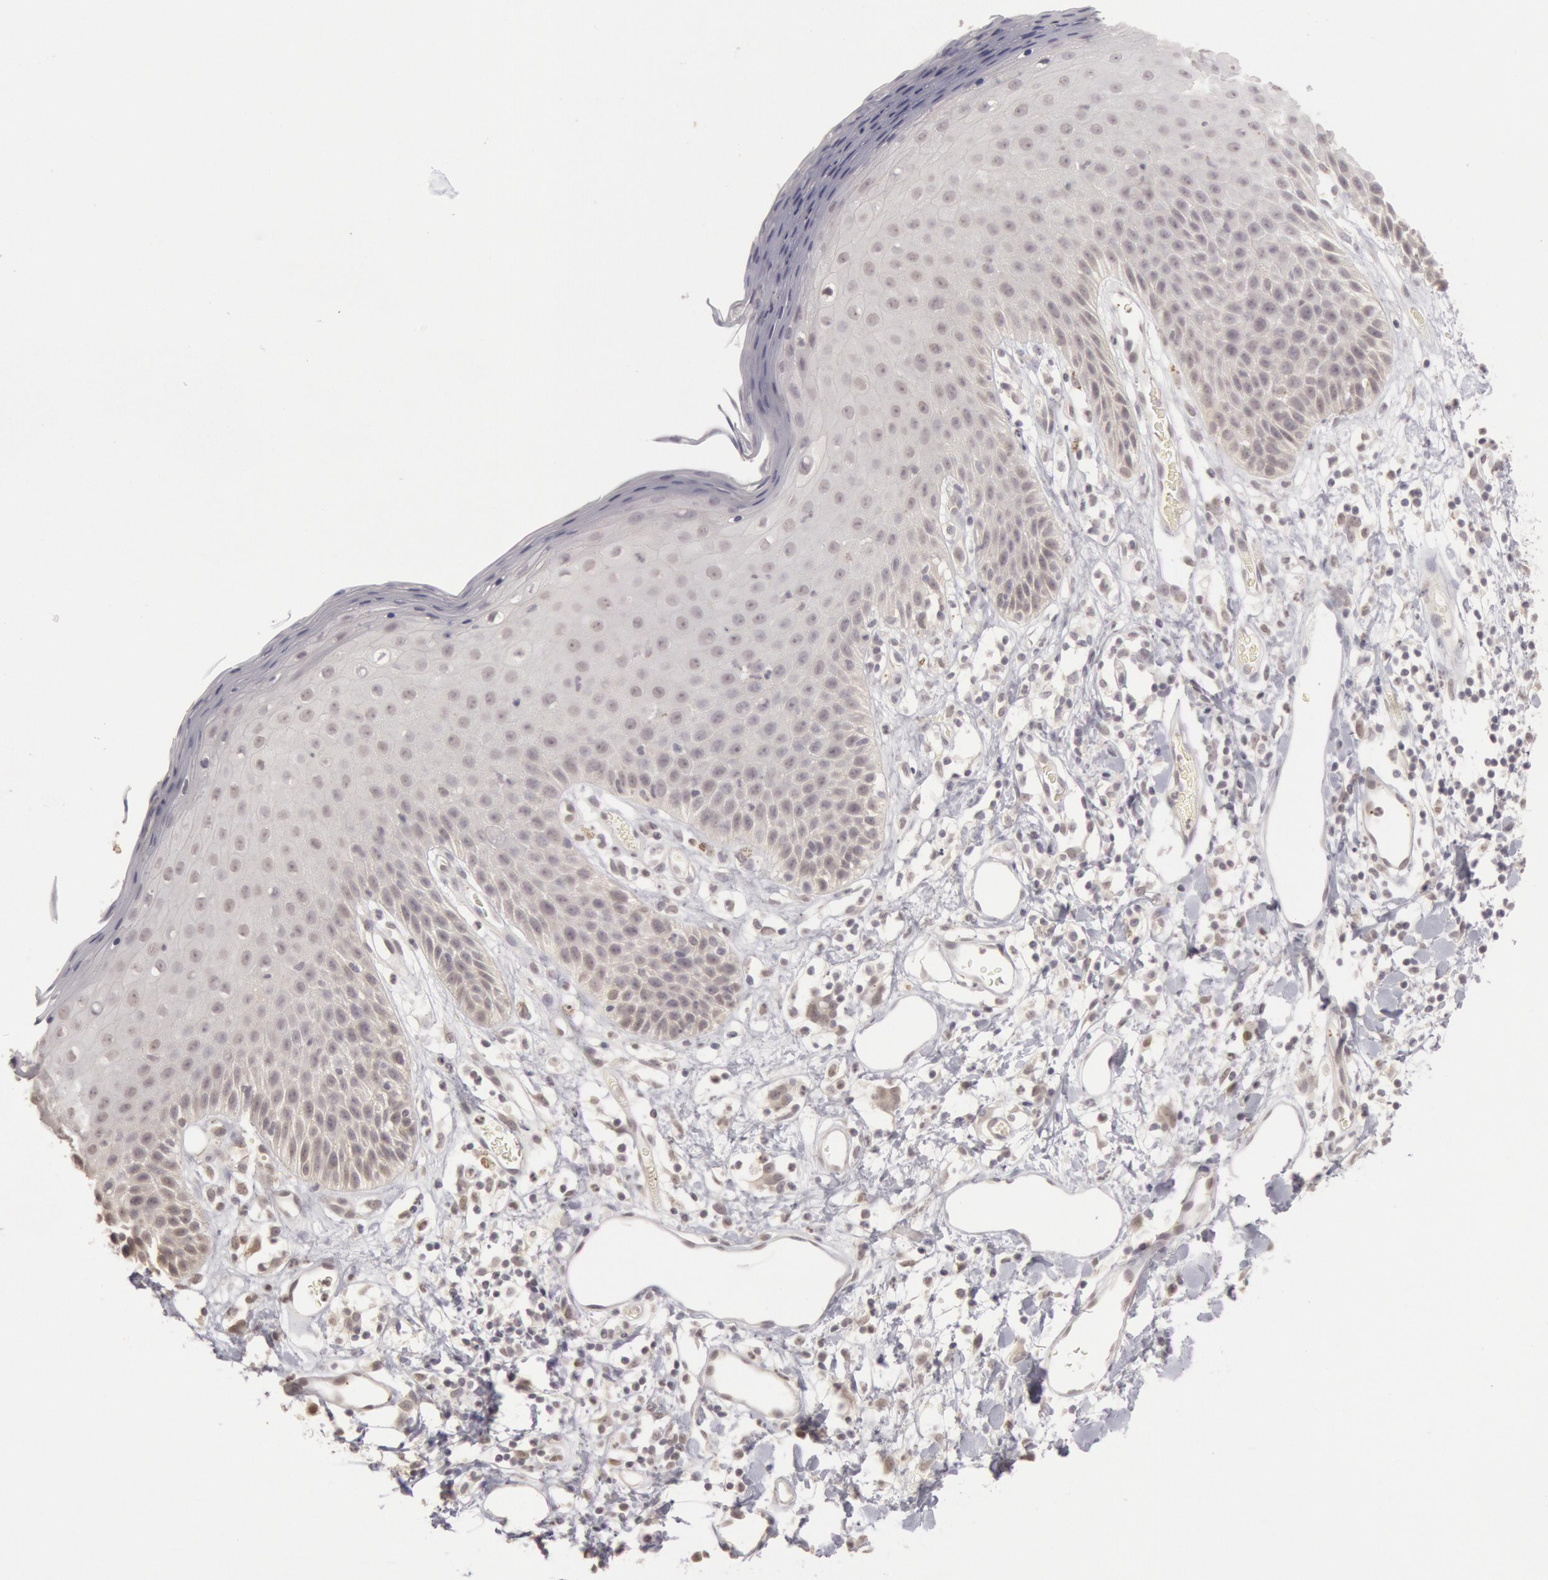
{"staining": {"intensity": "negative", "quantity": "none", "location": "none"}, "tissue": "skin", "cell_type": "Epidermal cells", "image_type": "normal", "snomed": [{"axis": "morphology", "description": "Normal tissue, NOS"}, {"axis": "topography", "description": "Vulva"}, {"axis": "topography", "description": "Peripheral nerve tissue"}], "caption": "Image shows no protein expression in epidermal cells of unremarkable skin. Brightfield microscopy of immunohistochemistry (IHC) stained with DAB (3,3'-diaminobenzidine) (brown) and hematoxylin (blue), captured at high magnification.", "gene": "RIMBP3B", "patient": {"sex": "female", "age": 68}}